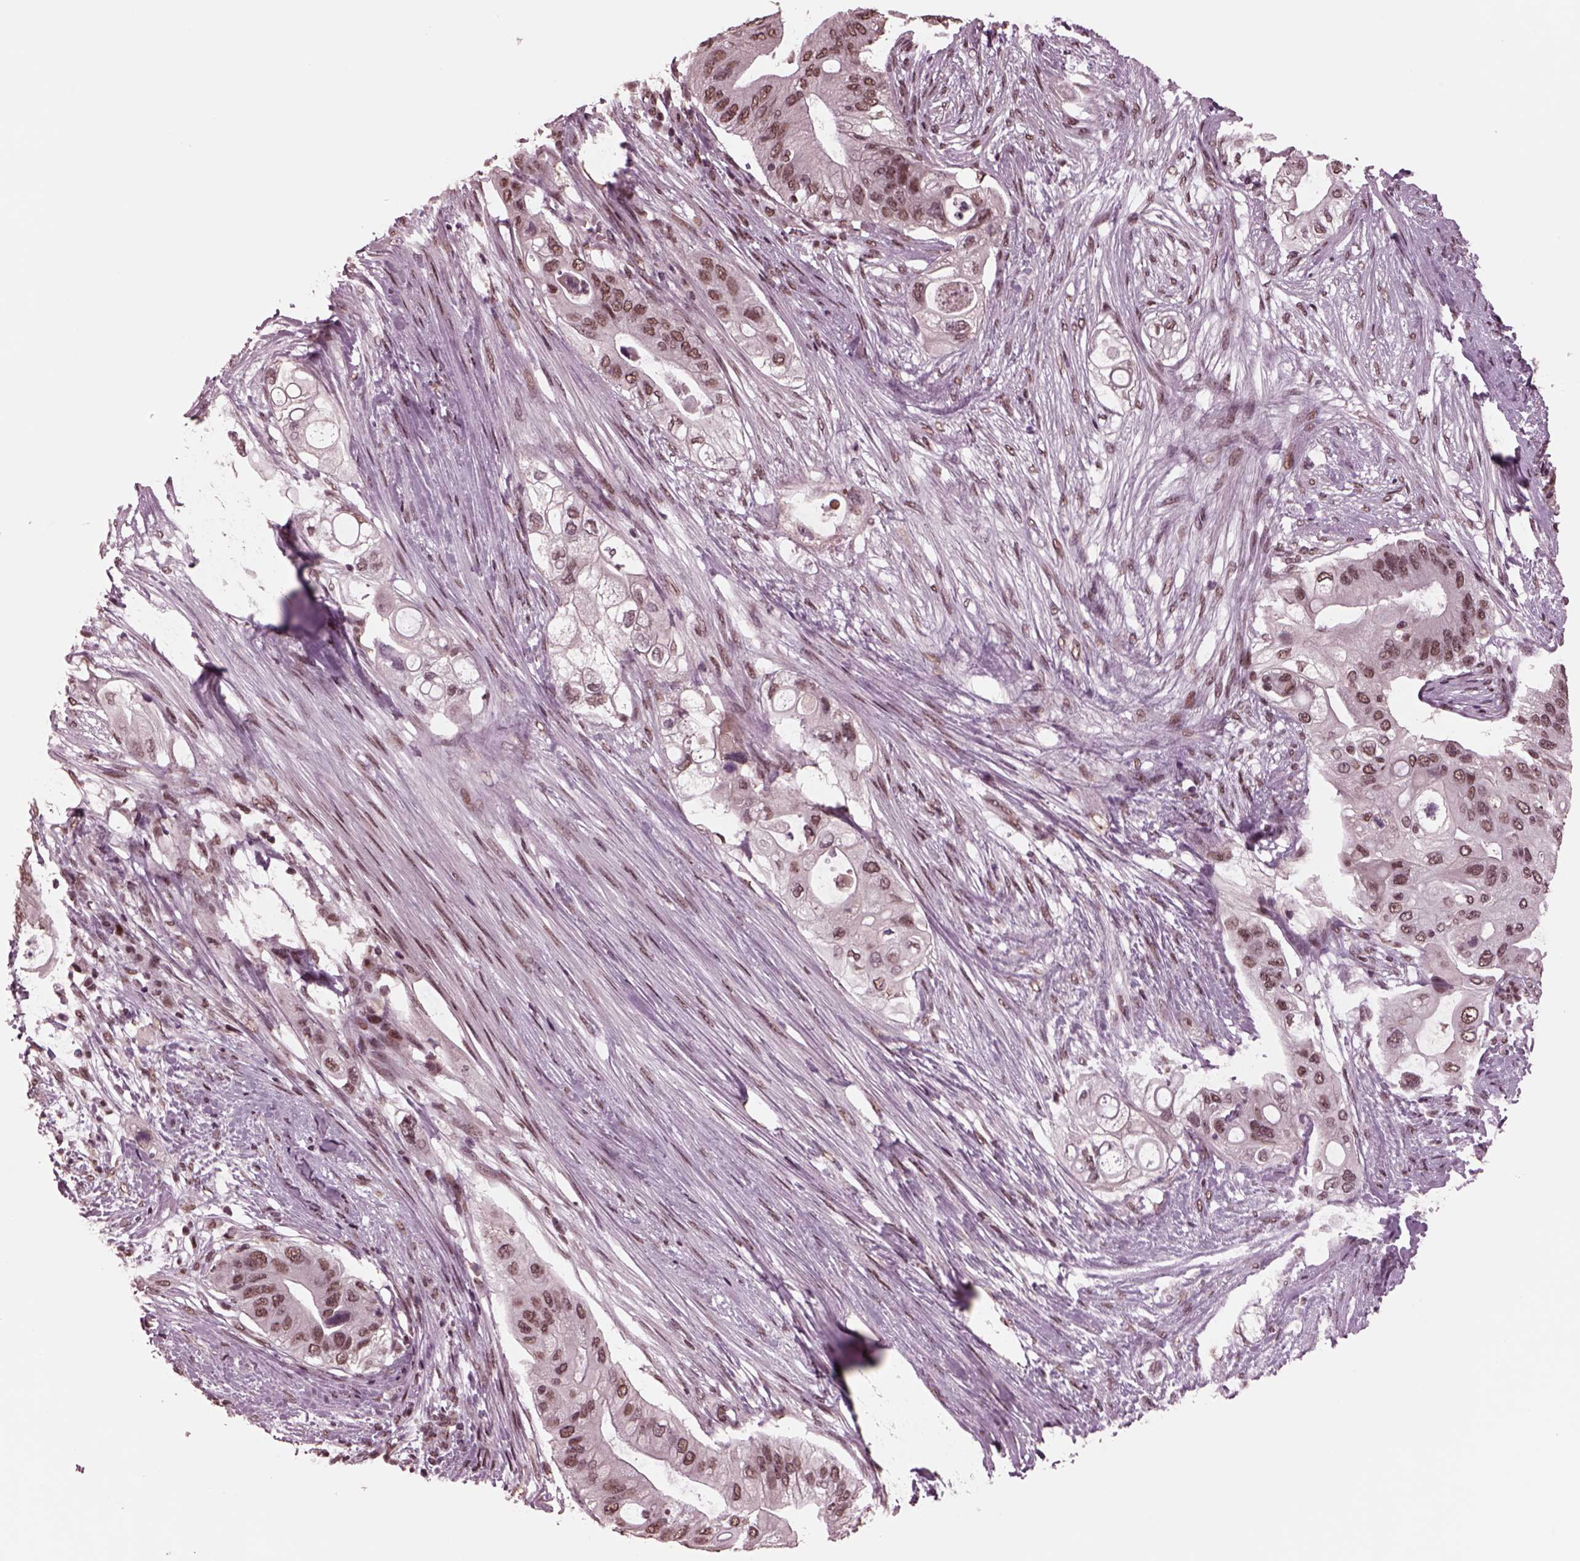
{"staining": {"intensity": "moderate", "quantity": "25%-75%", "location": "nuclear"}, "tissue": "pancreatic cancer", "cell_type": "Tumor cells", "image_type": "cancer", "snomed": [{"axis": "morphology", "description": "Adenocarcinoma, NOS"}, {"axis": "topography", "description": "Pancreas"}], "caption": "This is a photomicrograph of IHC staining of pancreatic cancer, which shows moderate staining in the nuclear of tumor cells.", "gene": "NAP1L5", "patient": {"sex": "female", "age": 72}}